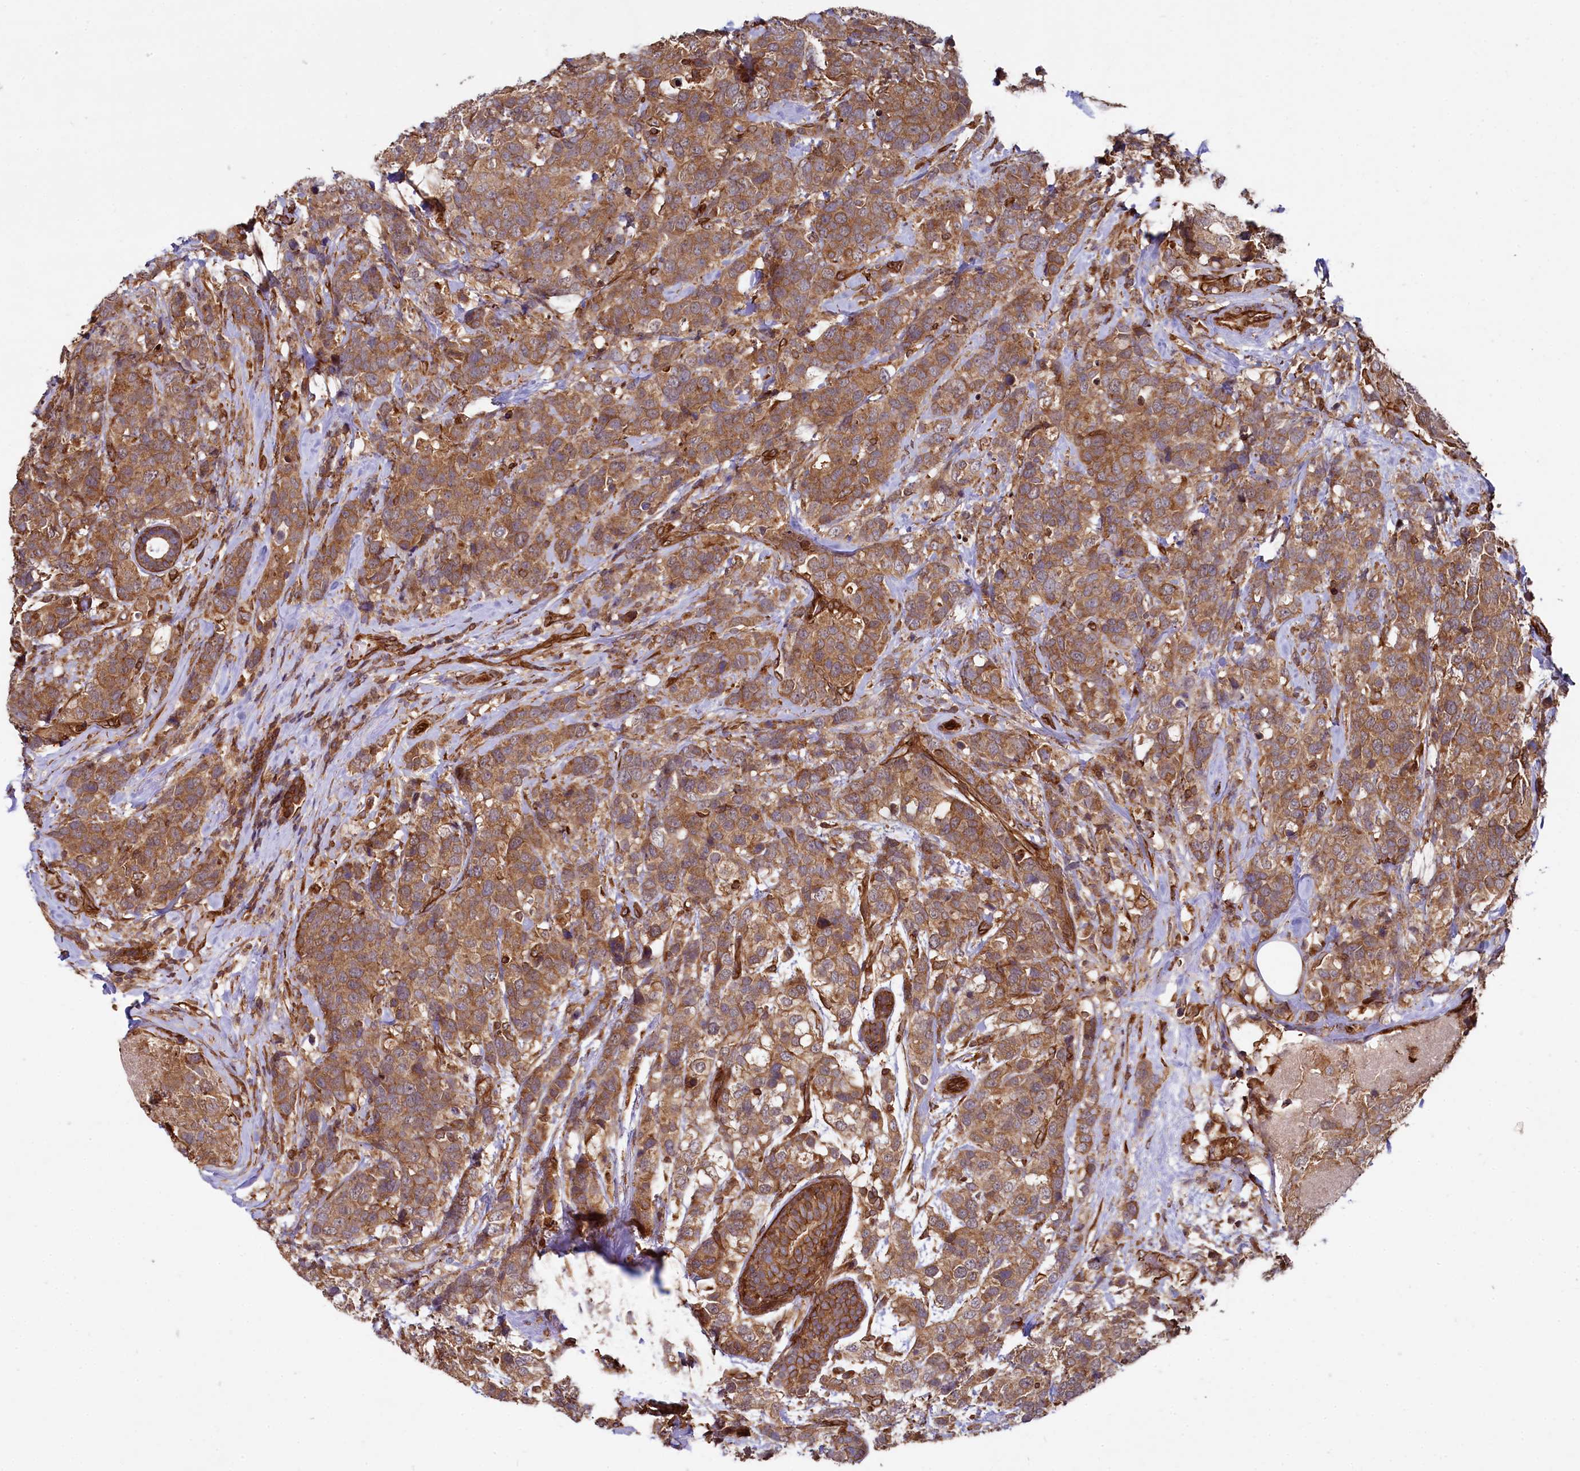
{"staining": {"intensity": "moderate", "quantity": ">75%", "location": "cytoplasmic/membranous"}, "tissue": "breast cancer", "cell_type": "Tumor cells", "image_type": "cancer", "snomed": [{"axis": "morphology", "description": "Lobular carcinoma"}, {"axis": "topography", "description": "Breast"}], "caption": "A brown stain labels moderate cytoplasmic/membranous staining of a protein in breast lobular carcinoma tumor cells. (brown staining indicates protein expression, while blue staining denotes nuclei).", "gene": "SVIP", "patient": {"sex": "female", "age": 59}}